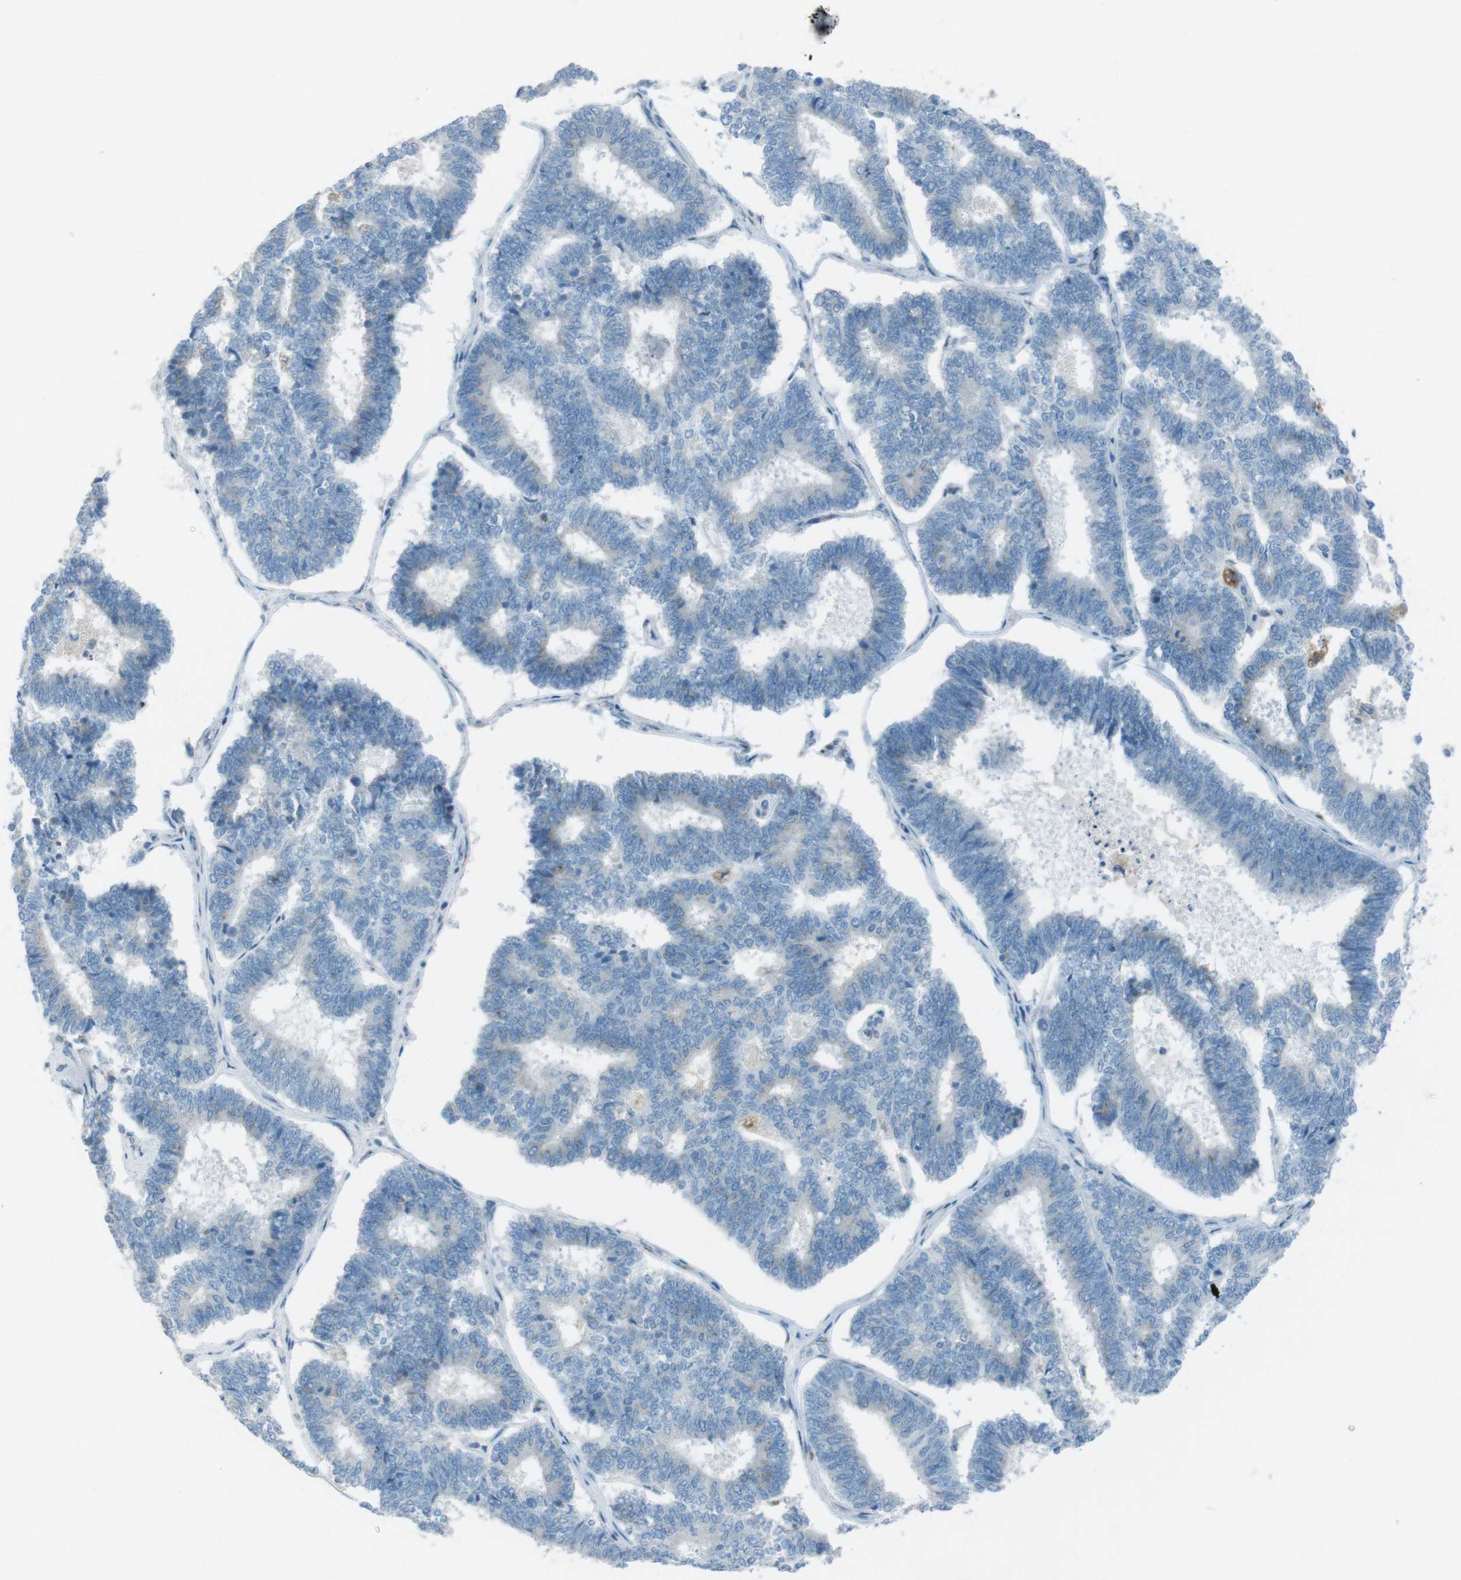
{"staining": {"intensity": "negative", "quantity": "none", "location": "none"}, "tissue": "endometrial cancer", "cell_type": "Tumor cells", "image_type": "cancer", "snomed": [{"axis": "morphology", "description": "Adenocarcinoma, NOS"}, {"axis": "topography", "description": "Endometrium"}], "caption": "Immunohistochemistry (IHC) of human adenocarcinoma (endometrial) demonstrates no expression in tumor cells.", "gene": "TXNDC15", "patient": {"sex": "female", "age": 70}}